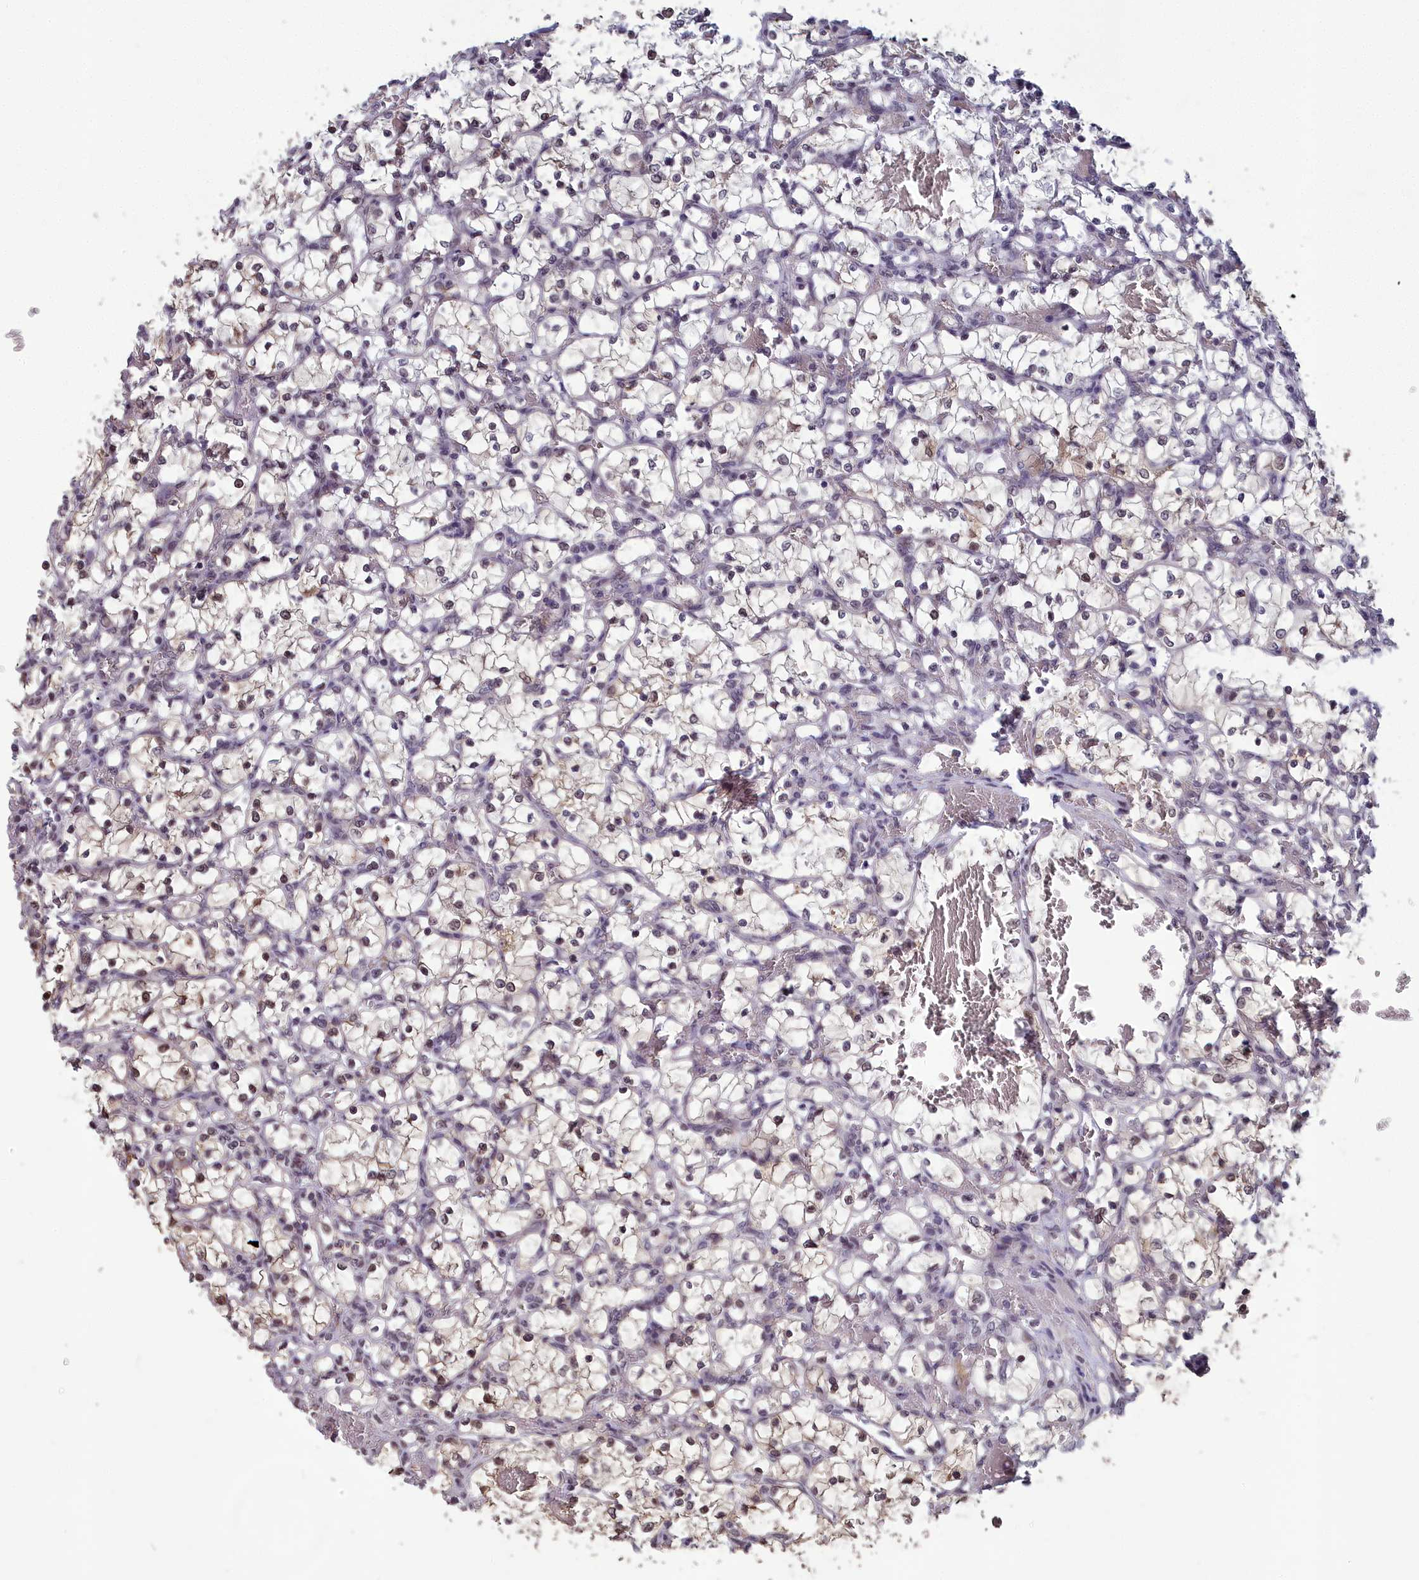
{"staining": {"intensity": "moderate", "quantity": "<25%", "location": "nuclear"}, "tissue": "renal cancer", "cell_type": "Tumor cells", "image_type": "cancer", "snomed": [{"axis": "morphology", "description": "Adenocarcinoma, NOS"}, {"axis": "topography", "description": "Kidney"}], "caption": "The histopathology image displays staining of renal adenocarcinoma, revealing moderate nuclear protein staining (brown color) within tumor cells.", "gene": "MT-CO3", "patient": {"sex": "female", "age": 69}}